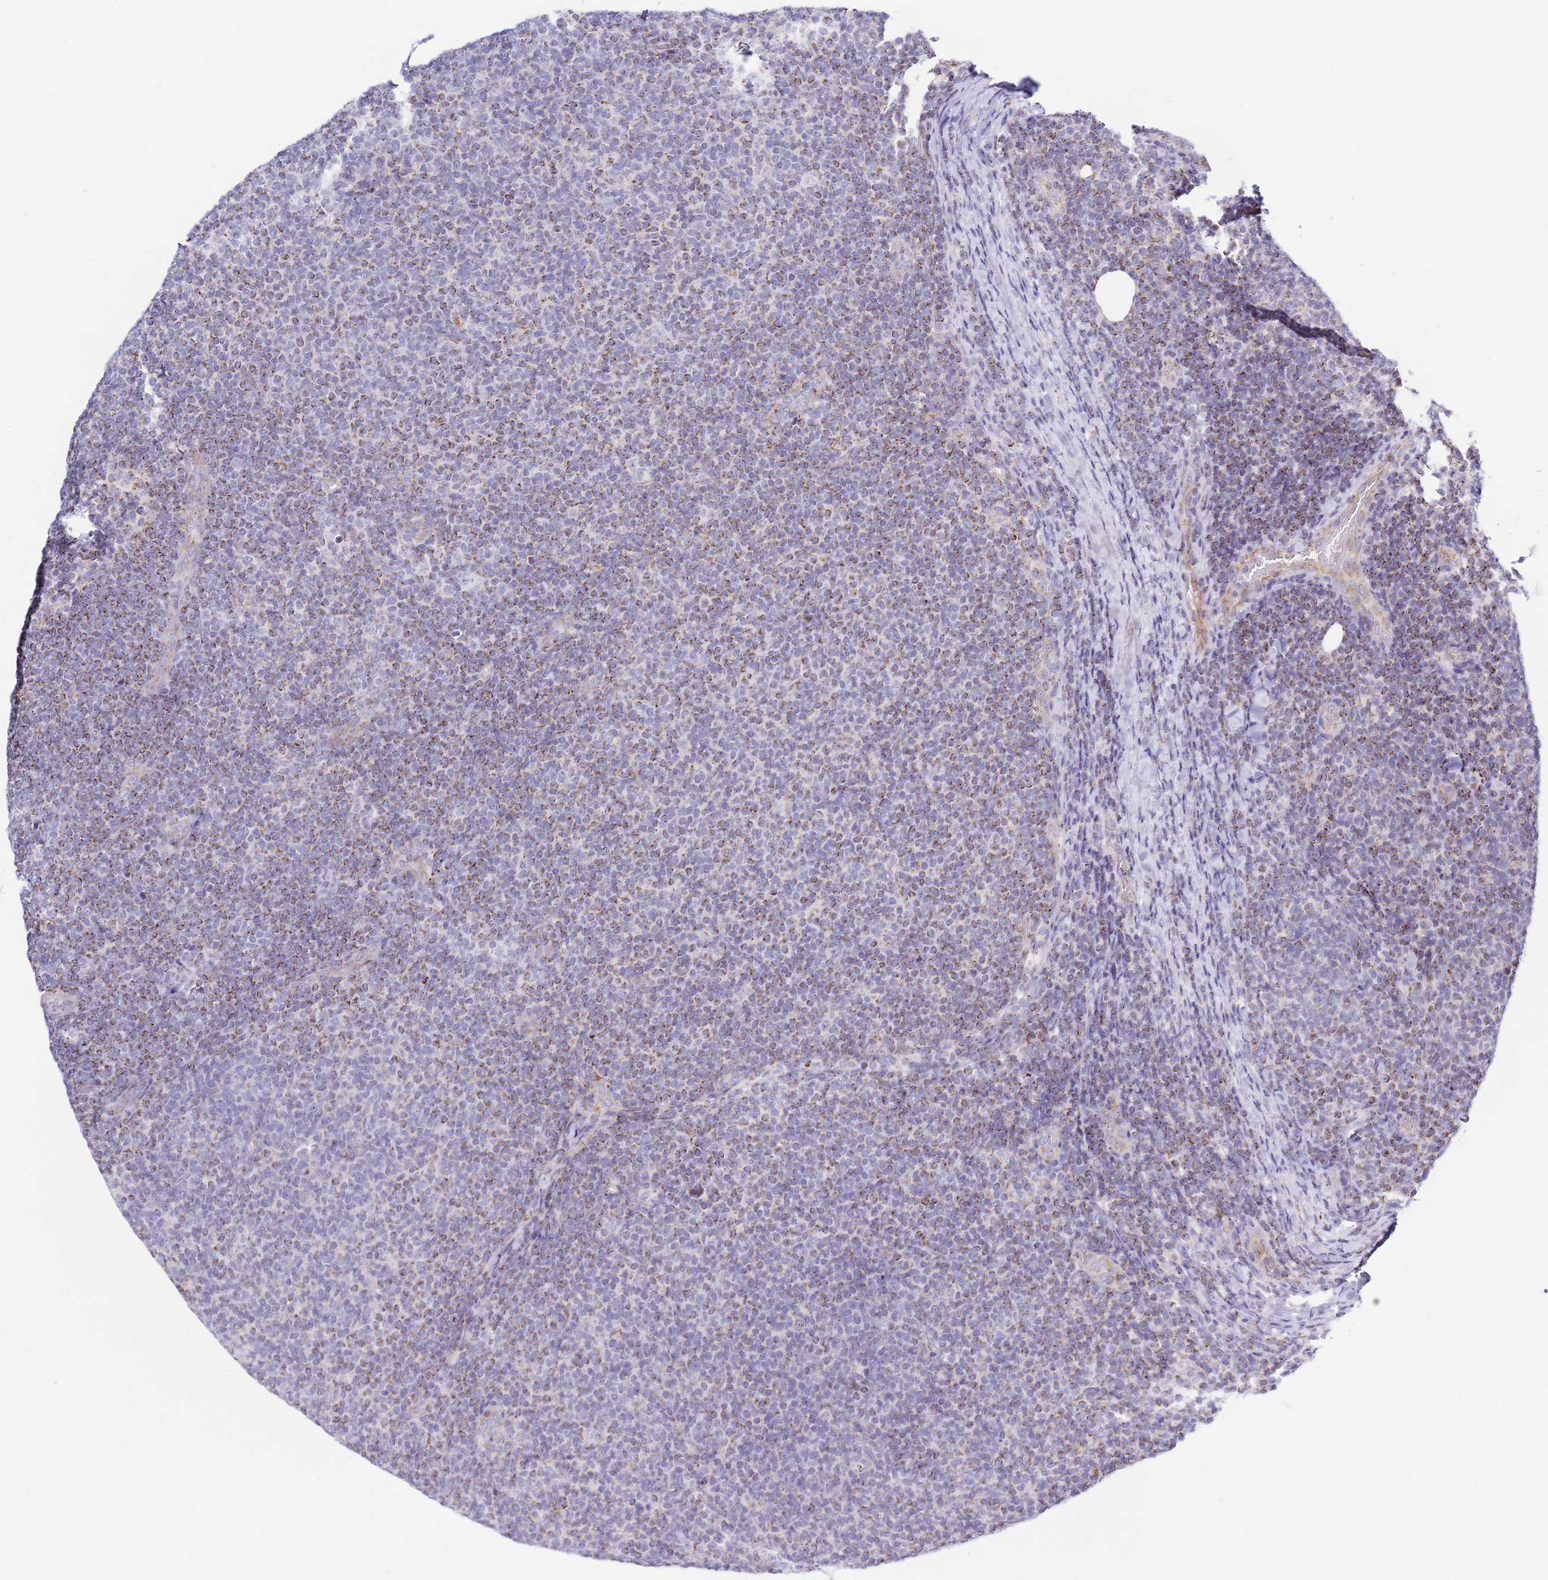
{"staining": {"intensity": "moderate", "quantity": "25%-75%", "location": "cytoplasmic/membranous"}, "tissue": "lymphoma", "cell_type": "Tumor cells", "image_type": "cancer", "snomed": [{"axis": "morphology", "description": "Malignant lymphoma, non-Hodgkin's type, Low grade"}, {"axis": "topography", "description": "Lymph node"}], "caption": "Moderate cytoplasmic/membranous protein staining is present in approximately 25%-75% of tumor cells in lymphoma.", "gene": "IGF1R", "patient": {"sex": "male", "age": 66}}